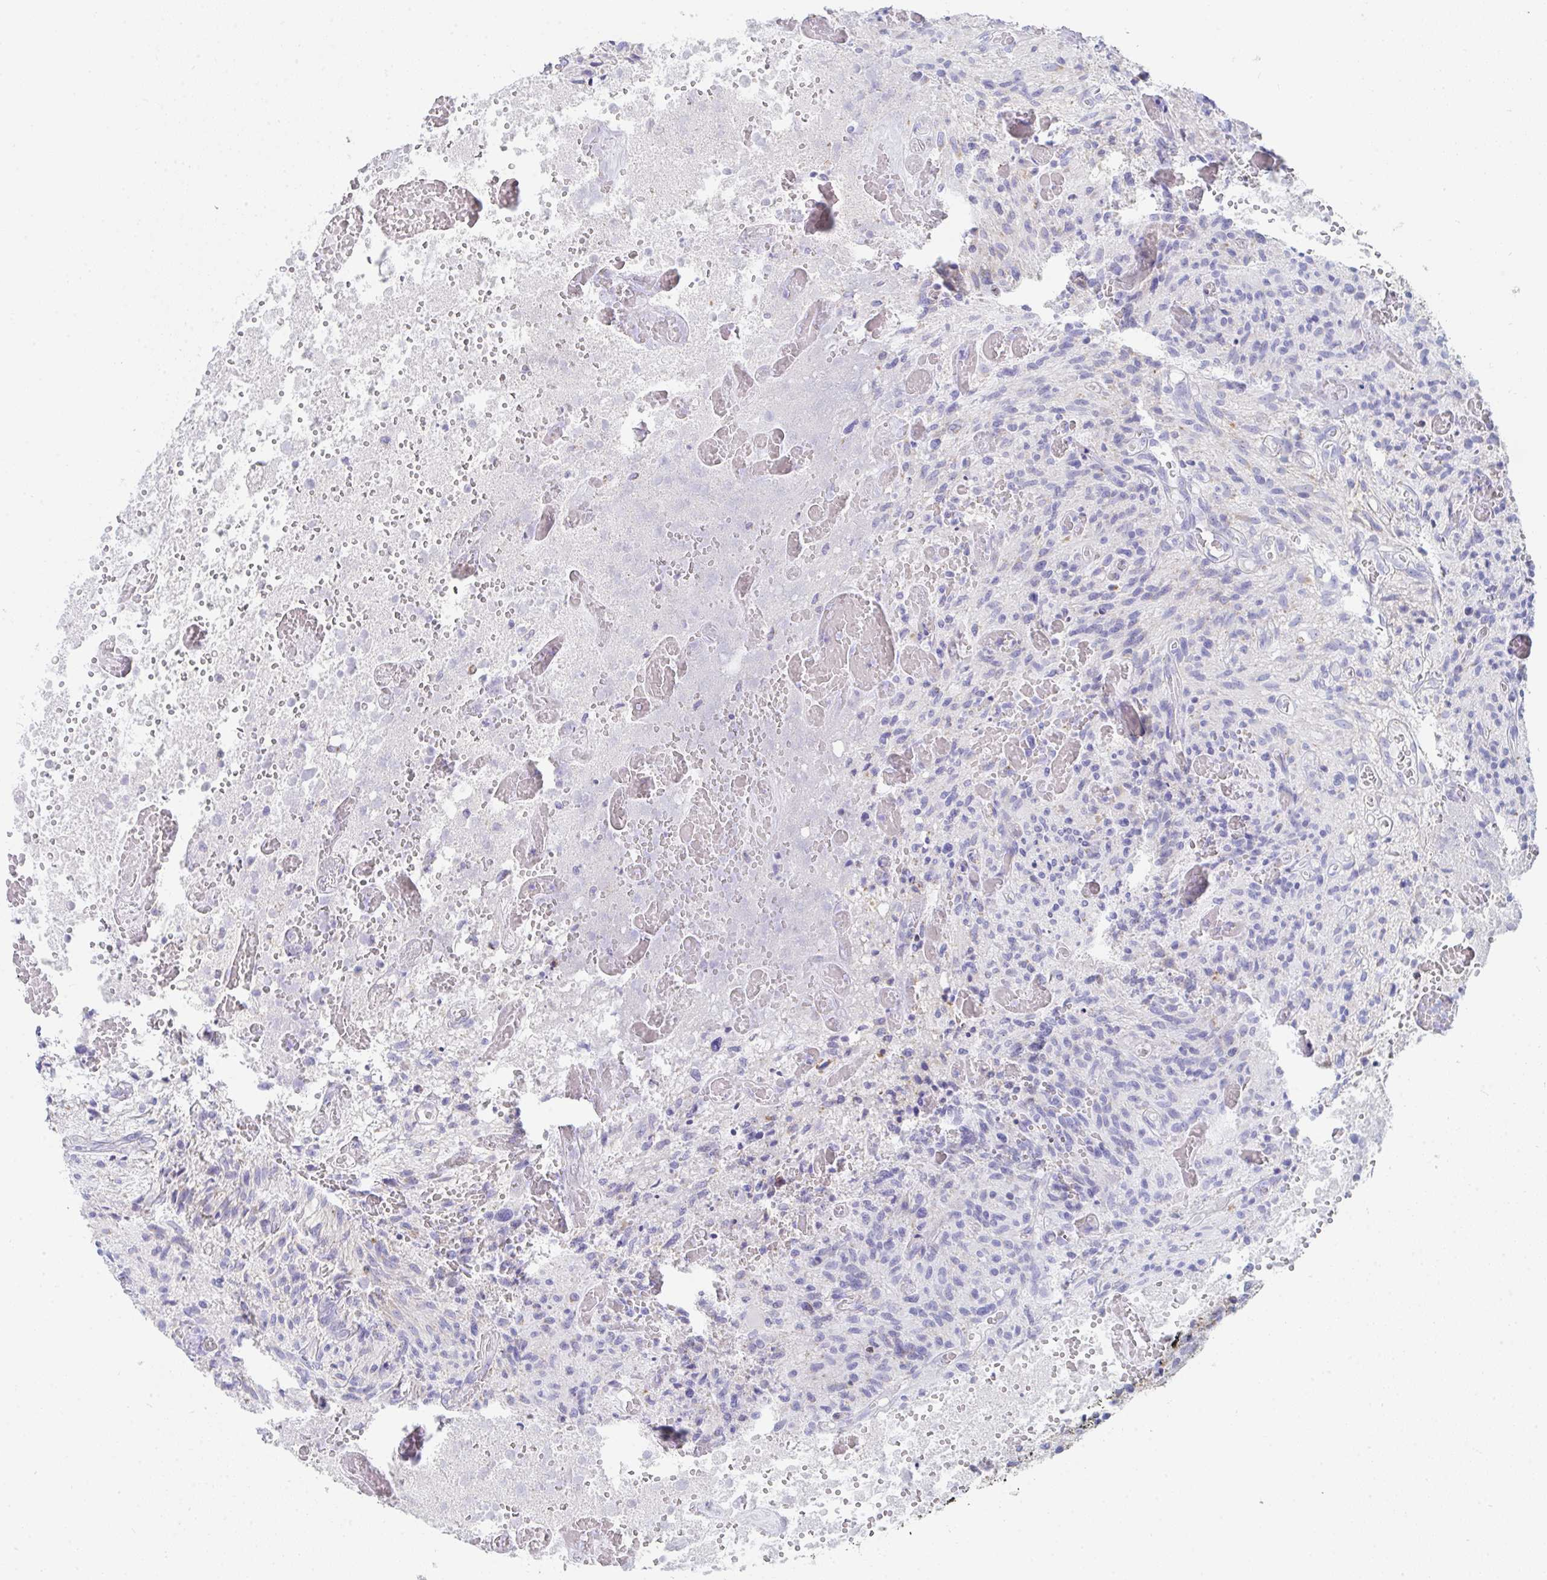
{"staining": {"intensity": "weak", "quantity": "<25%", "location": "cytoplasmic/membranous"}, "tissue": "glioma", "cell_type": "Tumor cells", "image_type": "cancer", "snomed": [{"axis": "morphology", "description": "Glioma, malignant, High grade"}, {"axis": "topography", "description": "Brain"}], "caption": "DAB (3,3'-diaminobenzidine) immunohistochemical staining of human malignant high-grade glioma reveals no significant positivity in tumor cells.", "gene": "AIFM1", "patient": {"sex": "male", "age": 75}}